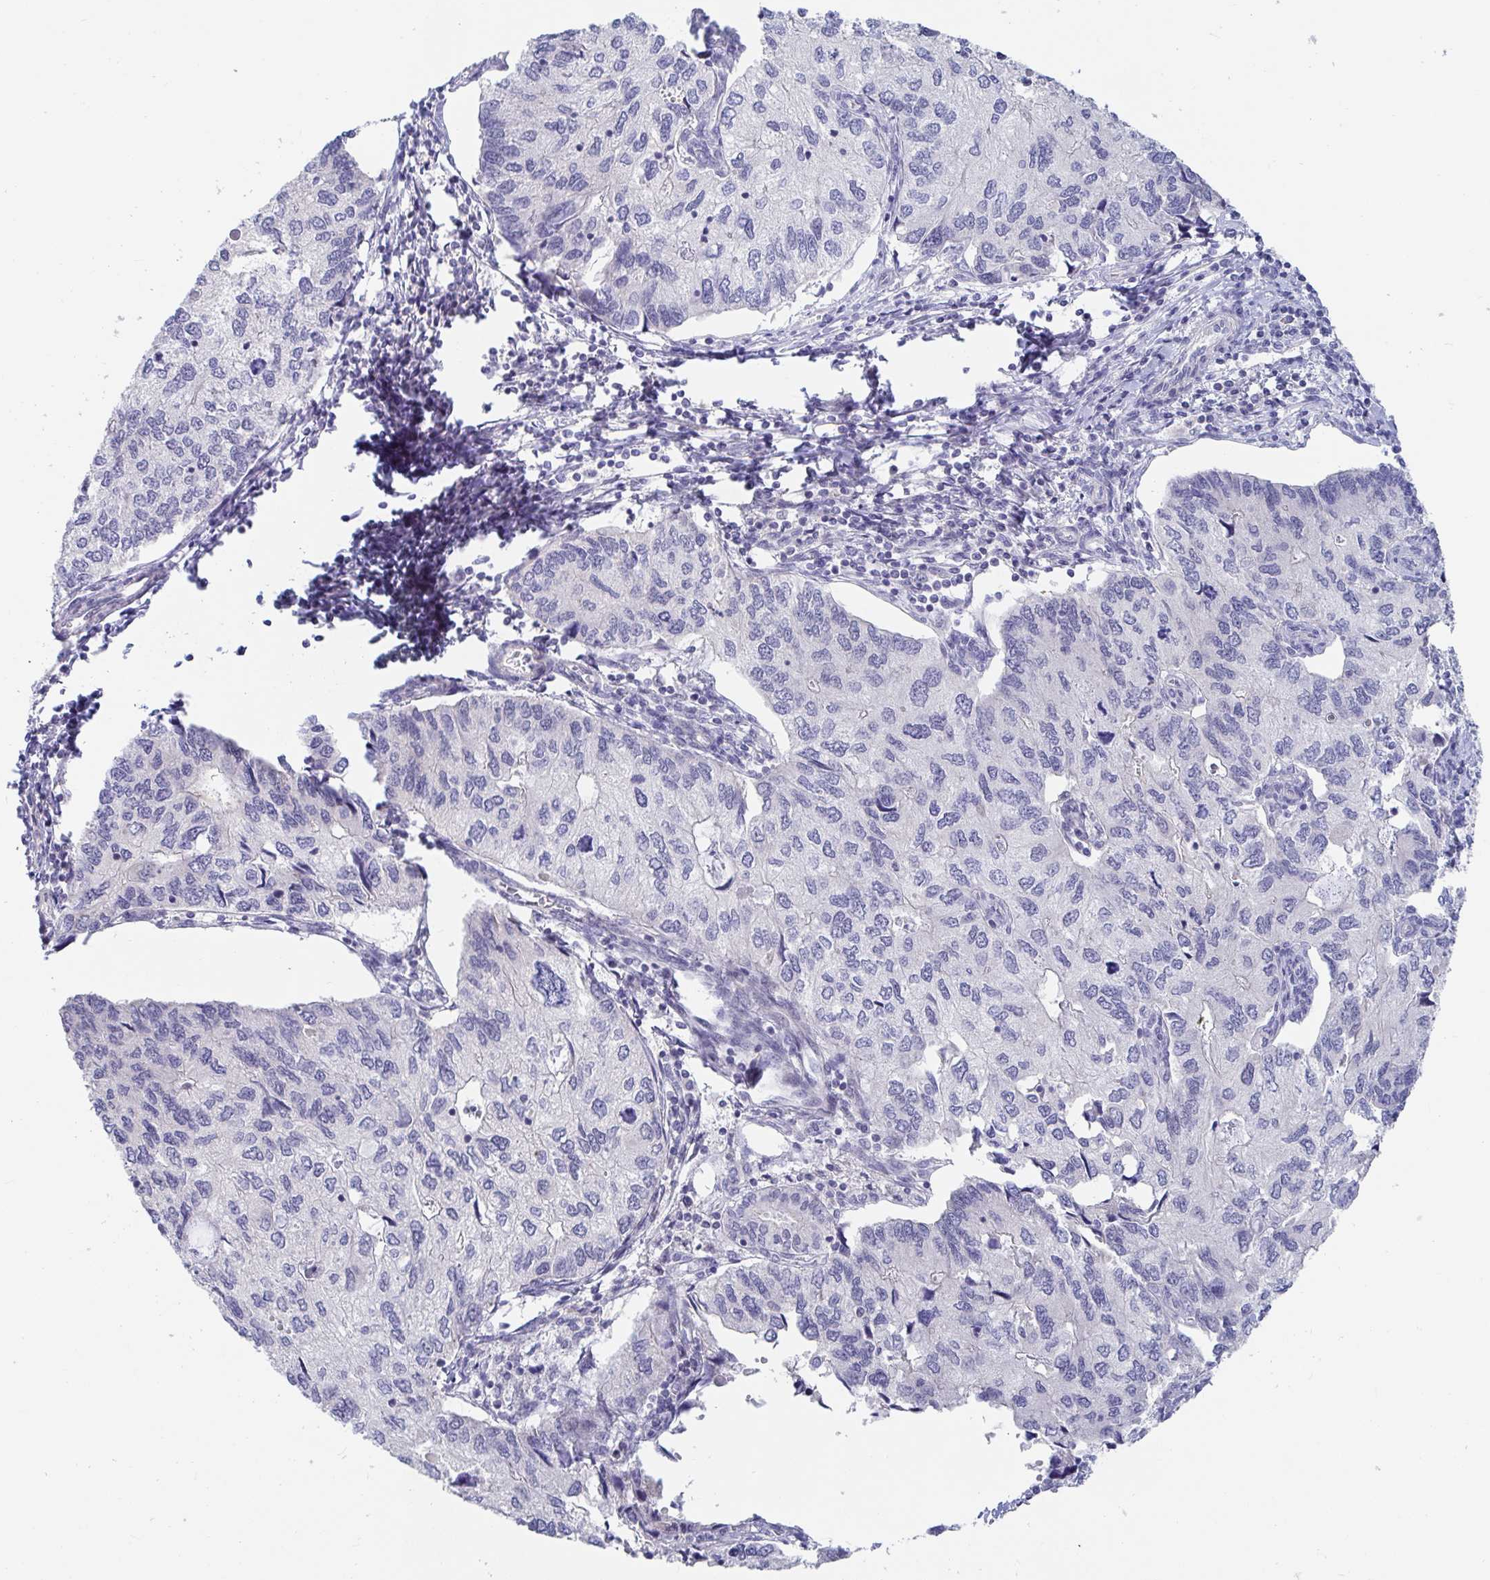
{"staining": {"intensity": "negative", "quantity": "none", "location": "none"}, "tissue": "endometrial cancer", "cell_type": "Tumor cells", "image_type": "cancer", "snomed": [{"axis": "morphology", "description": "Carcinoma, NOS"}, {"axis": "topography", "description": "Uterus"}], "caption": "An immunohistochemistry photomicrograph of endometrial cancer is shown. There is no staining in tumor cells of endometrial cancer.", "gene": "FAM156B", "patient": {"sex": "female", "age": 76}}